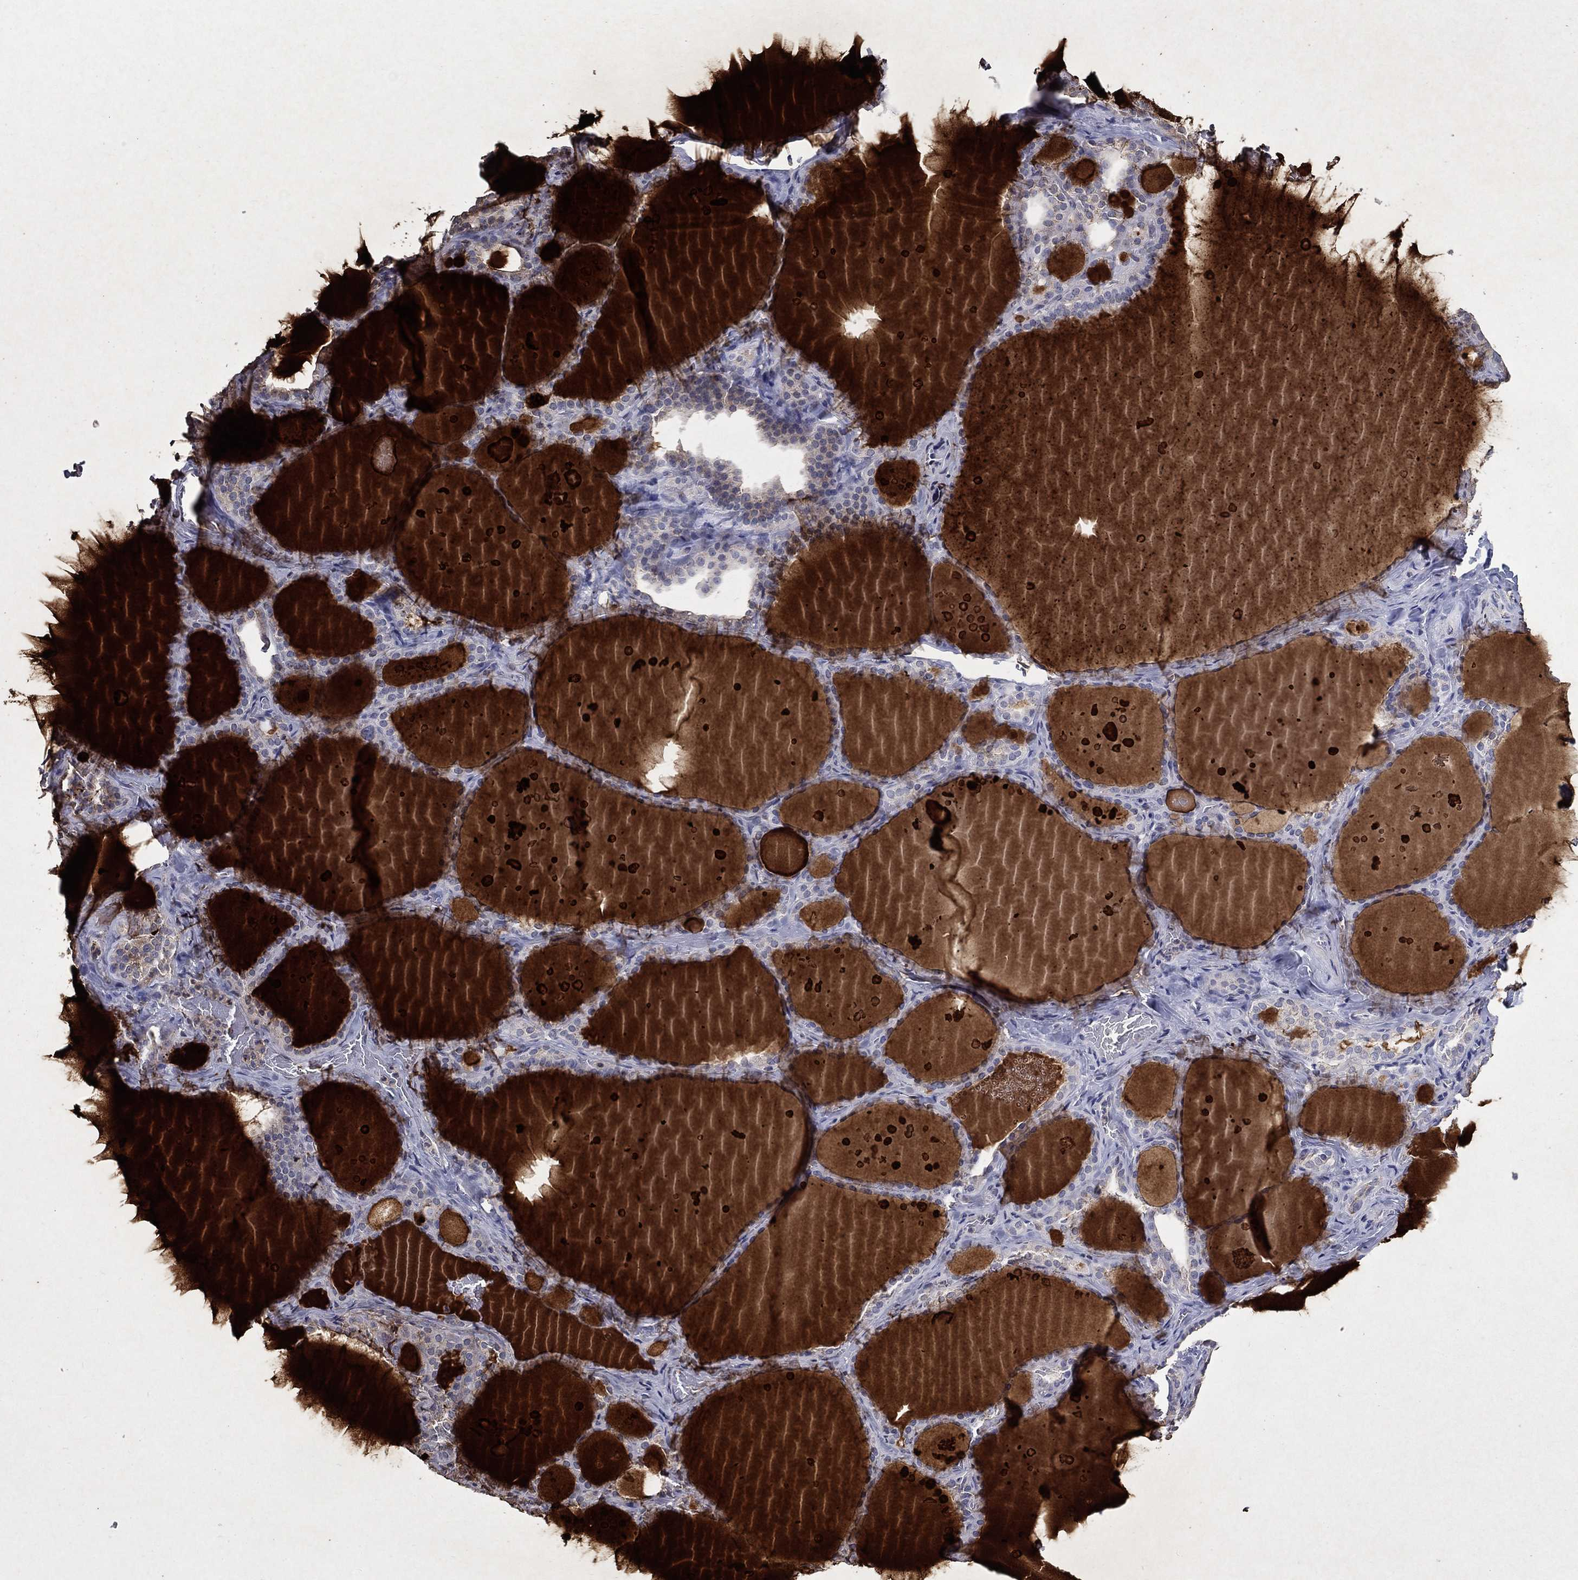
{"staining": {"intensity": "negative", "quantity": "none", "location": "none"}, "tissue": "thyroid gland", "cell_type": "Glandular cells", "image_type": "normal", "snomed": [{"axis": "morphology", "description": "Normal tissue, NOS"}, {"axis": "topography", "description": "Thyroid gland"}], "caption": "High power microscopy photomicrograph of an immunohistochemistry image of normal thyroid gland, revealing no significant positivity in glandular cells. (Stains: DAB (3,3'-diaminobenzidine) IHC with hematoxylin counter stain, Microscopy: brightfield microscopy at high magnification).", "gene": "GPR183", "patient": {"sex": "male", "age": 63}}